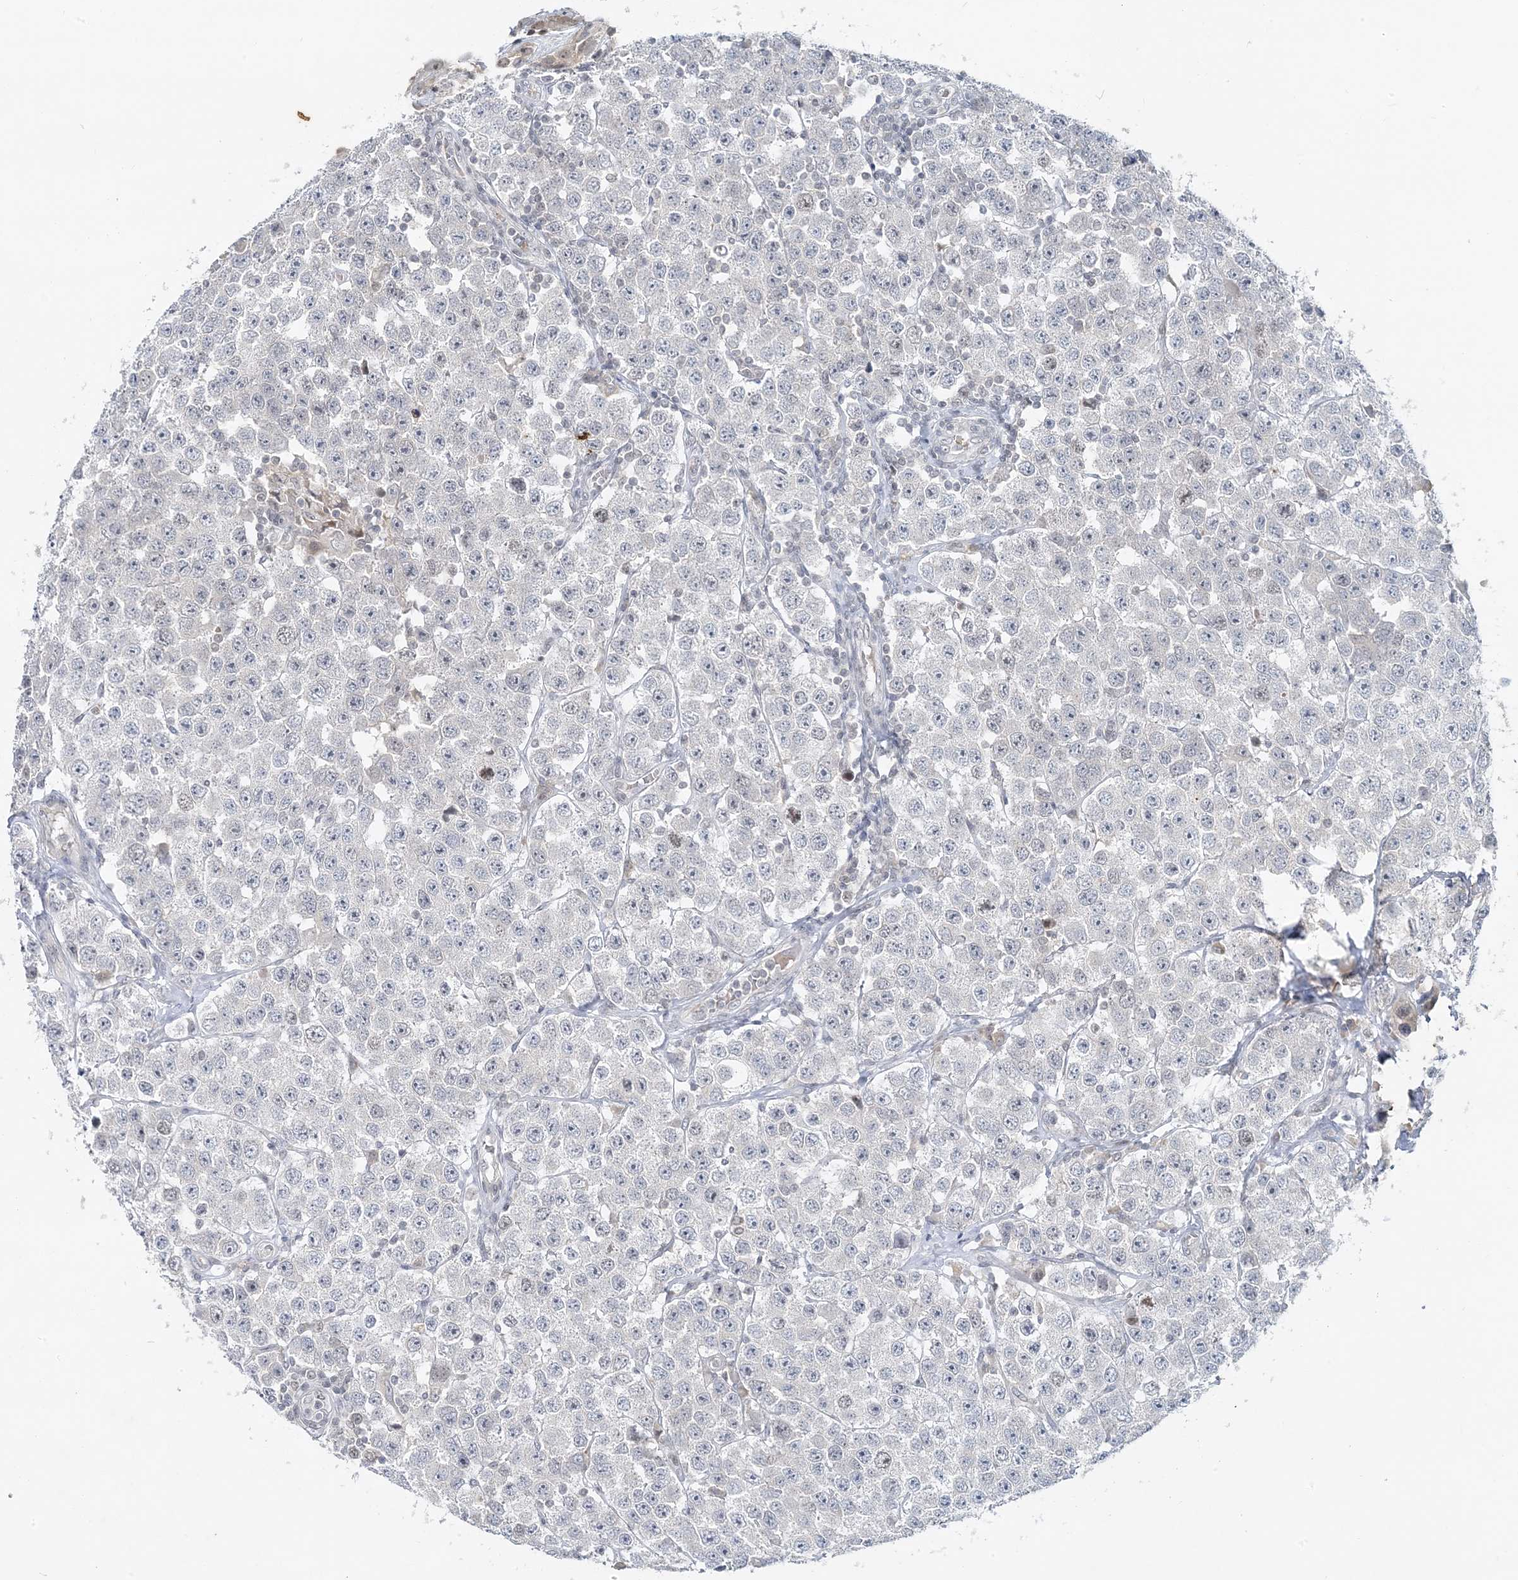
{"staining": {"intensity": "negative", "quantity": "none", "location": "none"}, "tissue": "testis cancer", "cell_type": "Tumor cells", "image_type": "cancer", "snomed": [{"axis": "morphology", "description": "Seminoma, NOS"}, {"axis": "topography", "description": "Testis"}], "caption": "Histopathology image shows no significant protein staining in tumor cells of testis cancer.", "gene": "LEXM", "patient": {"sex": "male", "age": 28}}